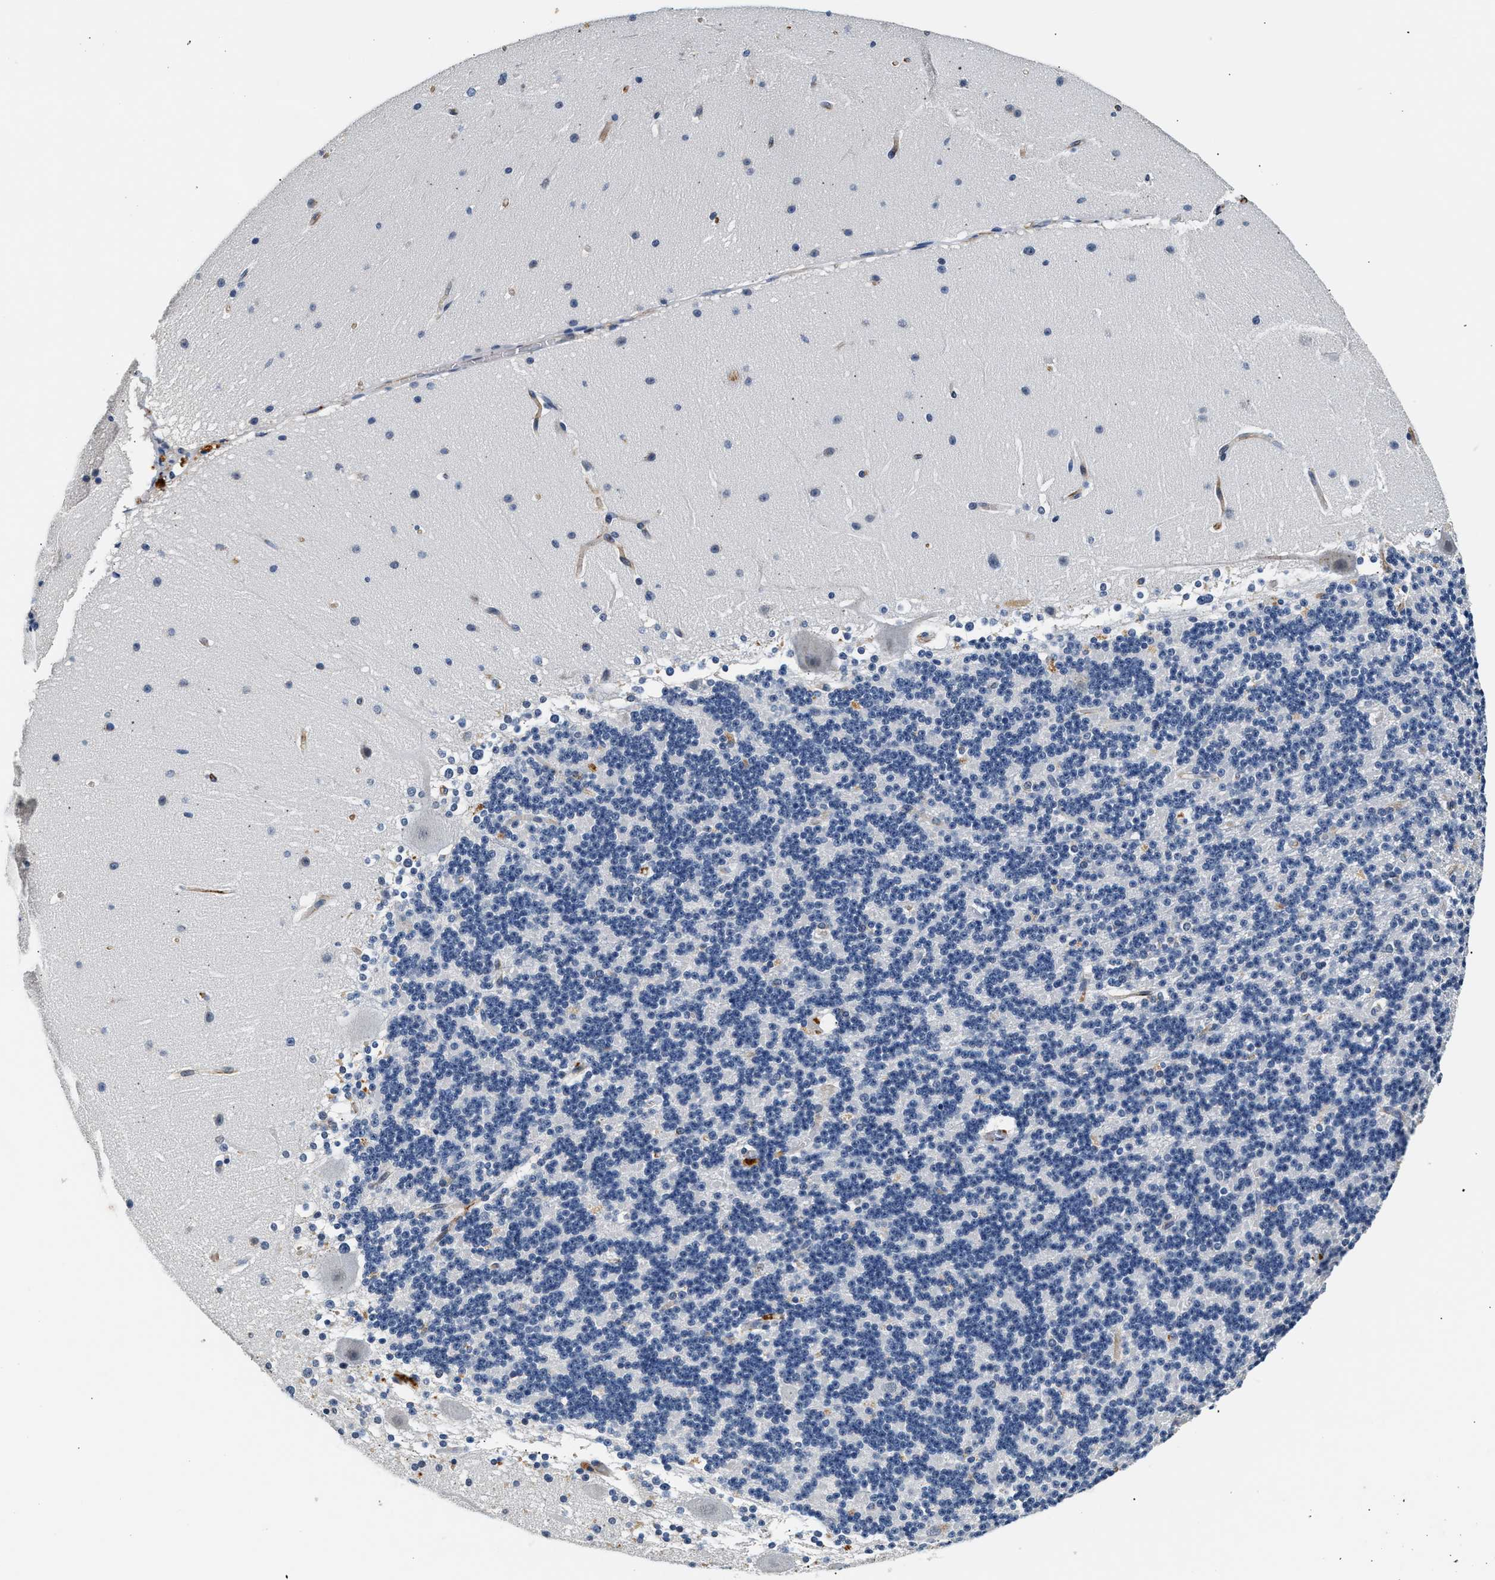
{"staining": {"intensity": "negative", "quantity": "none", "location": "none"}, "tissue": "cerebellum", "cell_type": "Cells in granular layer", "image_type": "normal", "snomed": [{"axis": "morphology", "description": "Normal tissue, NOS"}, {"axis": "topography", "description": "Cerebellum"}], "caption": "DAB immunohistochemical staining of normal human cerebellum demonstrates no significant positivity in cells in granular layer. The staining is performed using DAB (3,3'-diaminobenzidine) brown chromogen with nuclei counter-stained in using hematoxylin.", "gene": "MED22", "patient": {"sex": "female", "age": 19}}